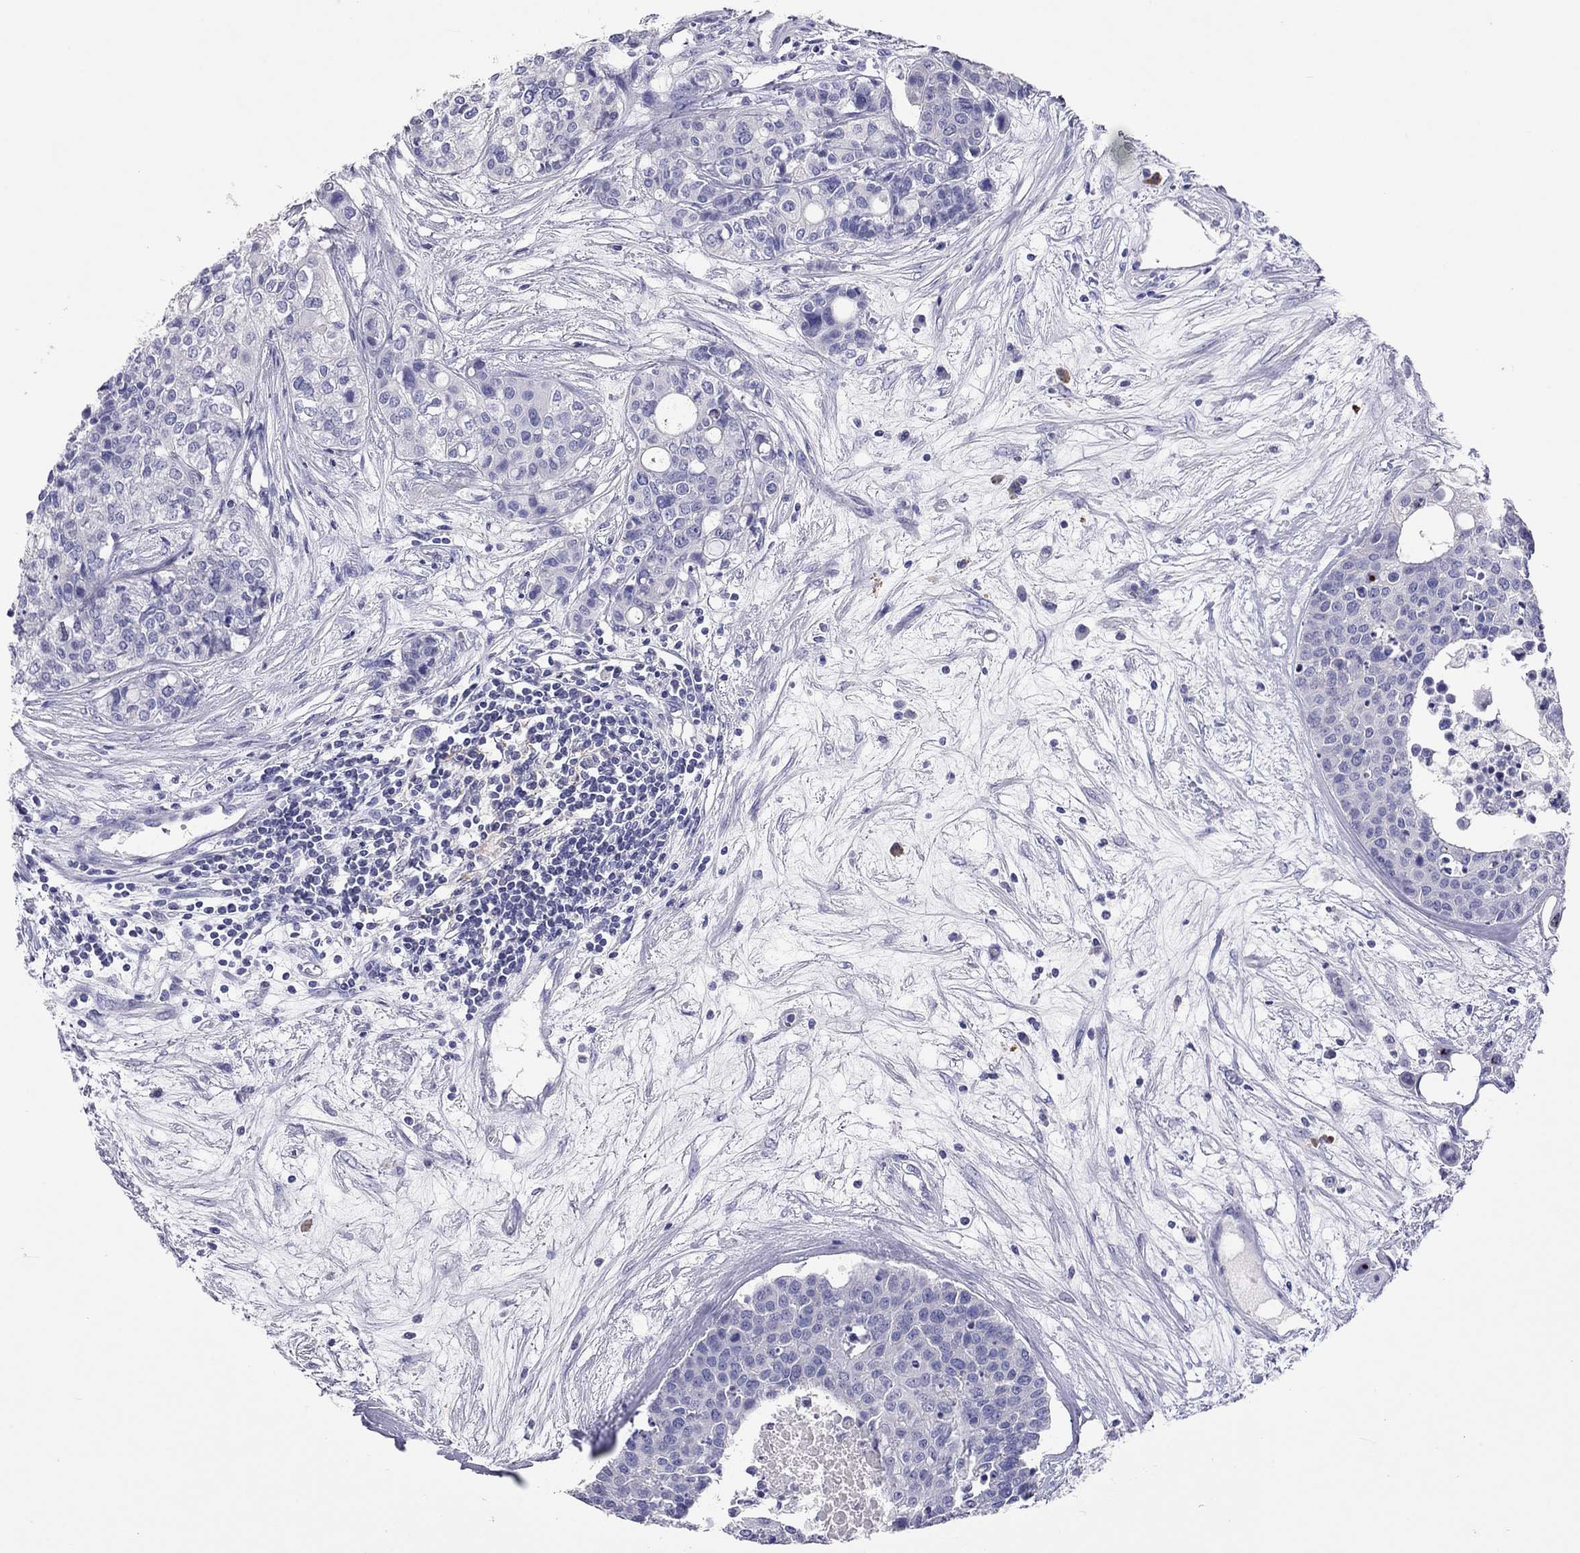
{"staining": {"intensity": "negative", "quantity": "none", "location": "none"}, "tissue": "carcinoid", "cell_type": "Tumor cells", "image_type": "cancer", "snomed": [{"axis": "morphology", "description": "Carcinoid, malignant, NOS"}, {"axis": "topography", "description": "Colon"}], "caption": "IHC image of neoplastic tissue: human carcinoid (malignant) stained with DAB (3,3'-diaminobenzidine) shows no significant protein positivity in tumor cells.", "gene": "CALHM1", "patient": {"sex": "male", "age": 81}}